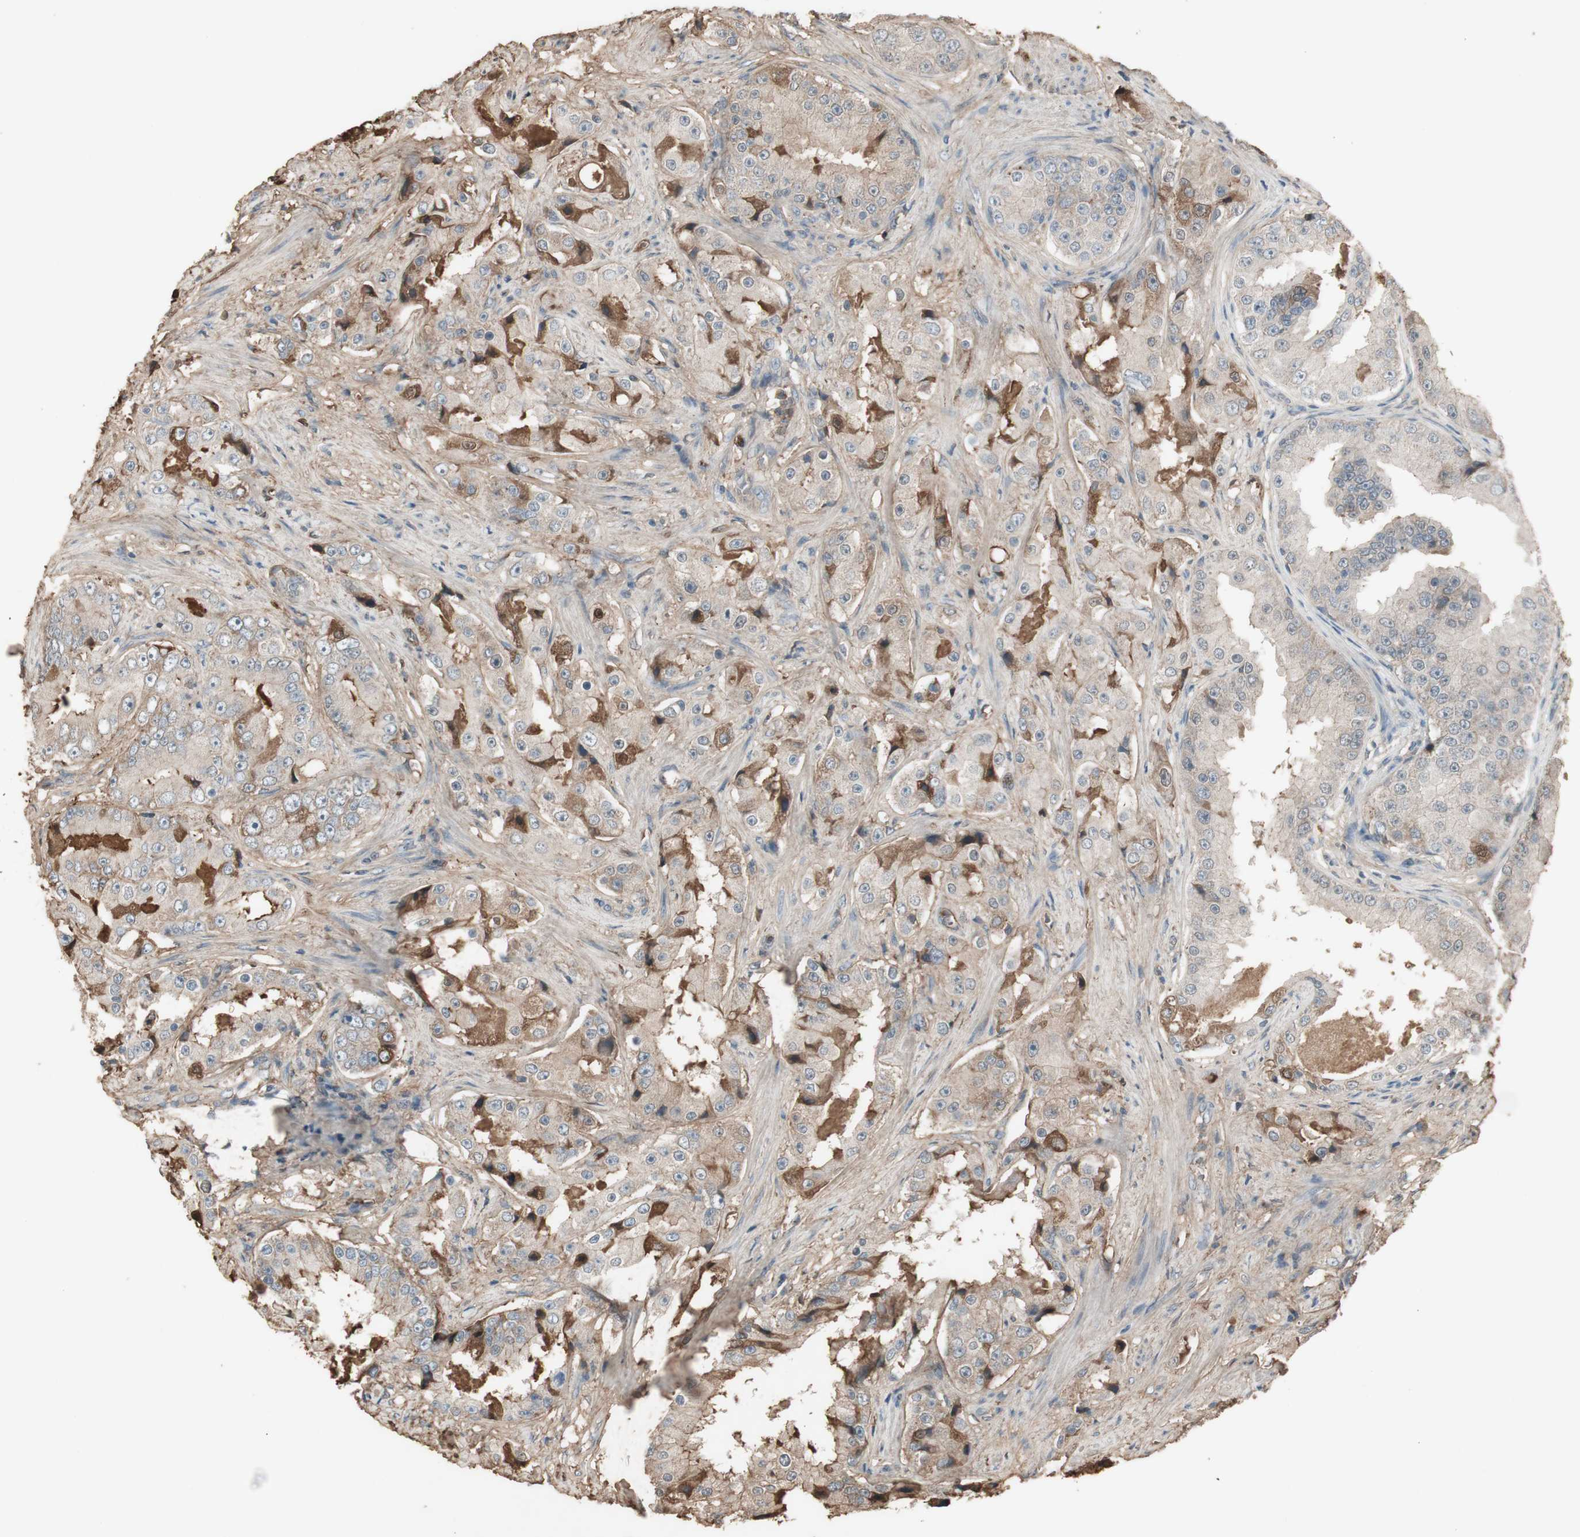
{"staining": {"intensity": "moderate", "quantity": "<25%", "location": "cytoplasmic/membranous"}, "tissue": "prostate cancer", "cell_type": "Tumor cells", "image_type": "cancer", "snomed": [{"axis": "morphology", "description": "Adenocarcinoma, High grade"}, {"axis": "topography", "description": "Prostate"}], "caption": "This photomicrograph shows prostate cancer stained with IHC to label a protein in brown. The cytoplasmic/membranous of tumor cells show moderate positivity for the protein. Nuclei are counter-stained blue.", "gene": "MMP14", "patient": {"sex": "male", "age": 73}}